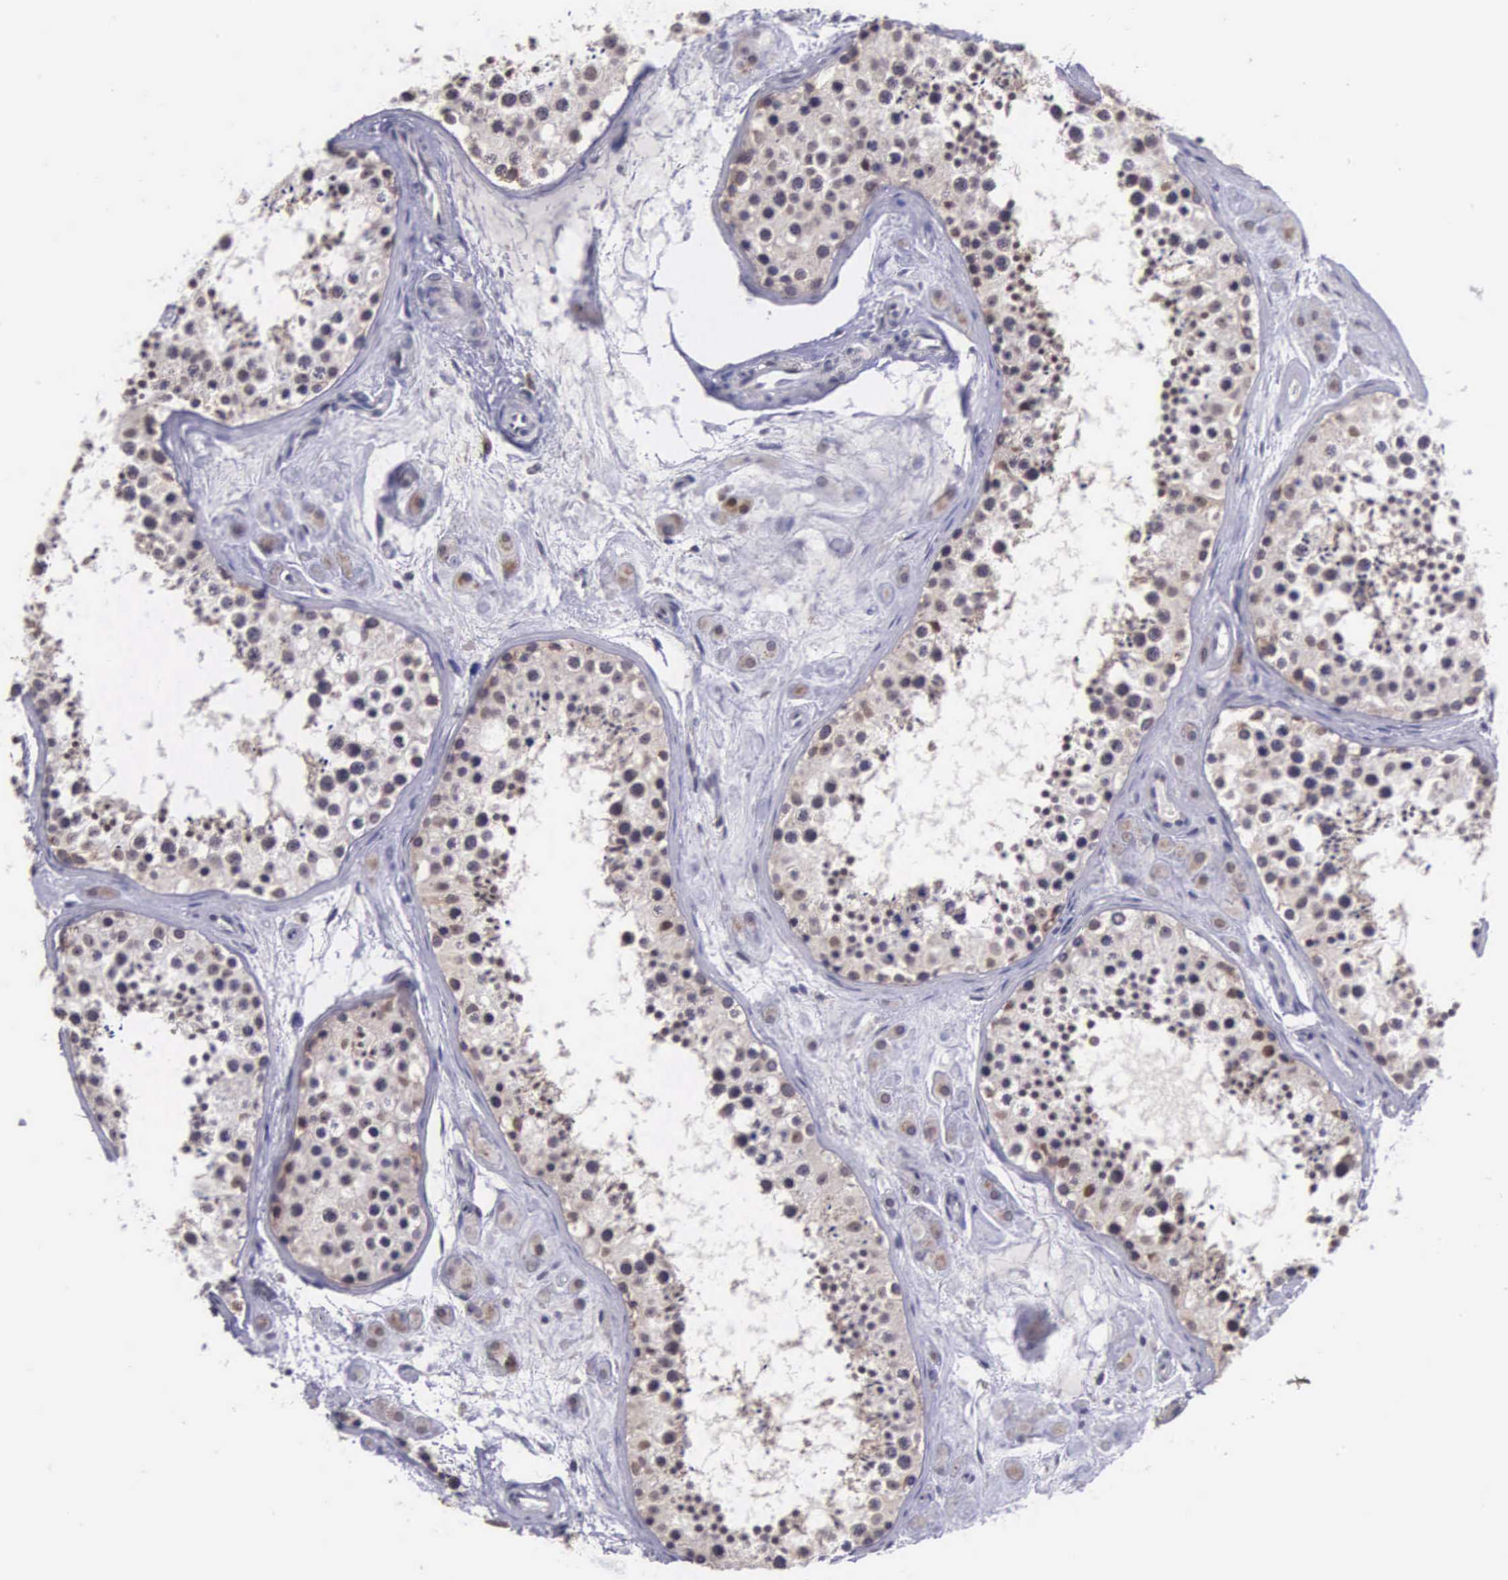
{"staining": {"intensity": "weak", "quantity": "<25%", "location": "cytoplasmic/membranous"}, "tissue": "testis", "cell_type": "Cells in seminiferous ducts", "image_type": "normal", "snomed": [{"axis": "morphology", "description": "Normal tissue, NOS"}, {"axis": "topography", "description": "Testis"}], "caption": "Cells in seminiferous ducts are negative for brown protein staining in normal testis.", "gene": "SLC25A21", "patient": {"sex": "male", "age": 38}}